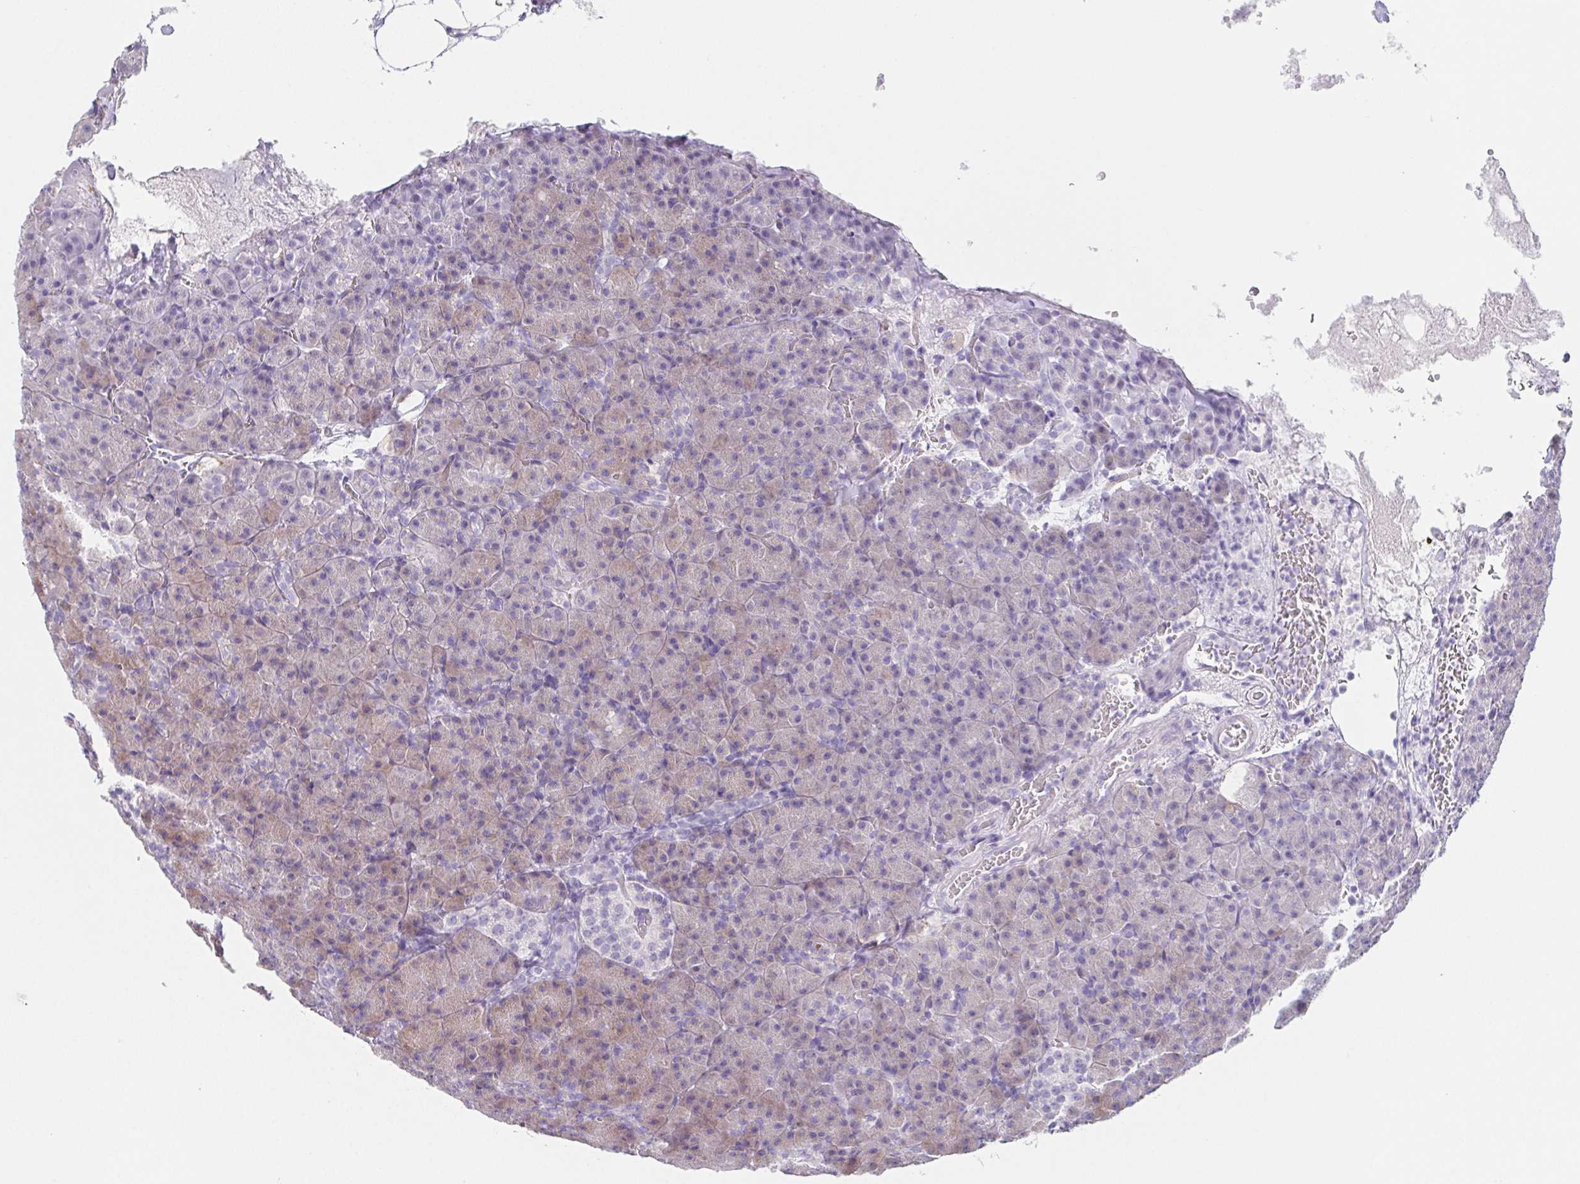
{"staining": {"intensity": "weak", "quantity": "<25%", "location": "cytoplasmic/membranous"}, "tissue": "pancreas", "cell_type": "Exocrine glandular cells", "image_type": "normal", "snomed": [{"axis": "morphology", "description": "Normal tissue, NOS"}, {"axis": "topography", "description": "Pancreas"}], "caption": "An immunohistochemistry (IHC) histopathology image of unremarkable pancreas is shown. There is no staining in exocrine glandular cells of pancreas.", "gene": "HDGFL1", "patient": {"sex": "female", "age": 74}}